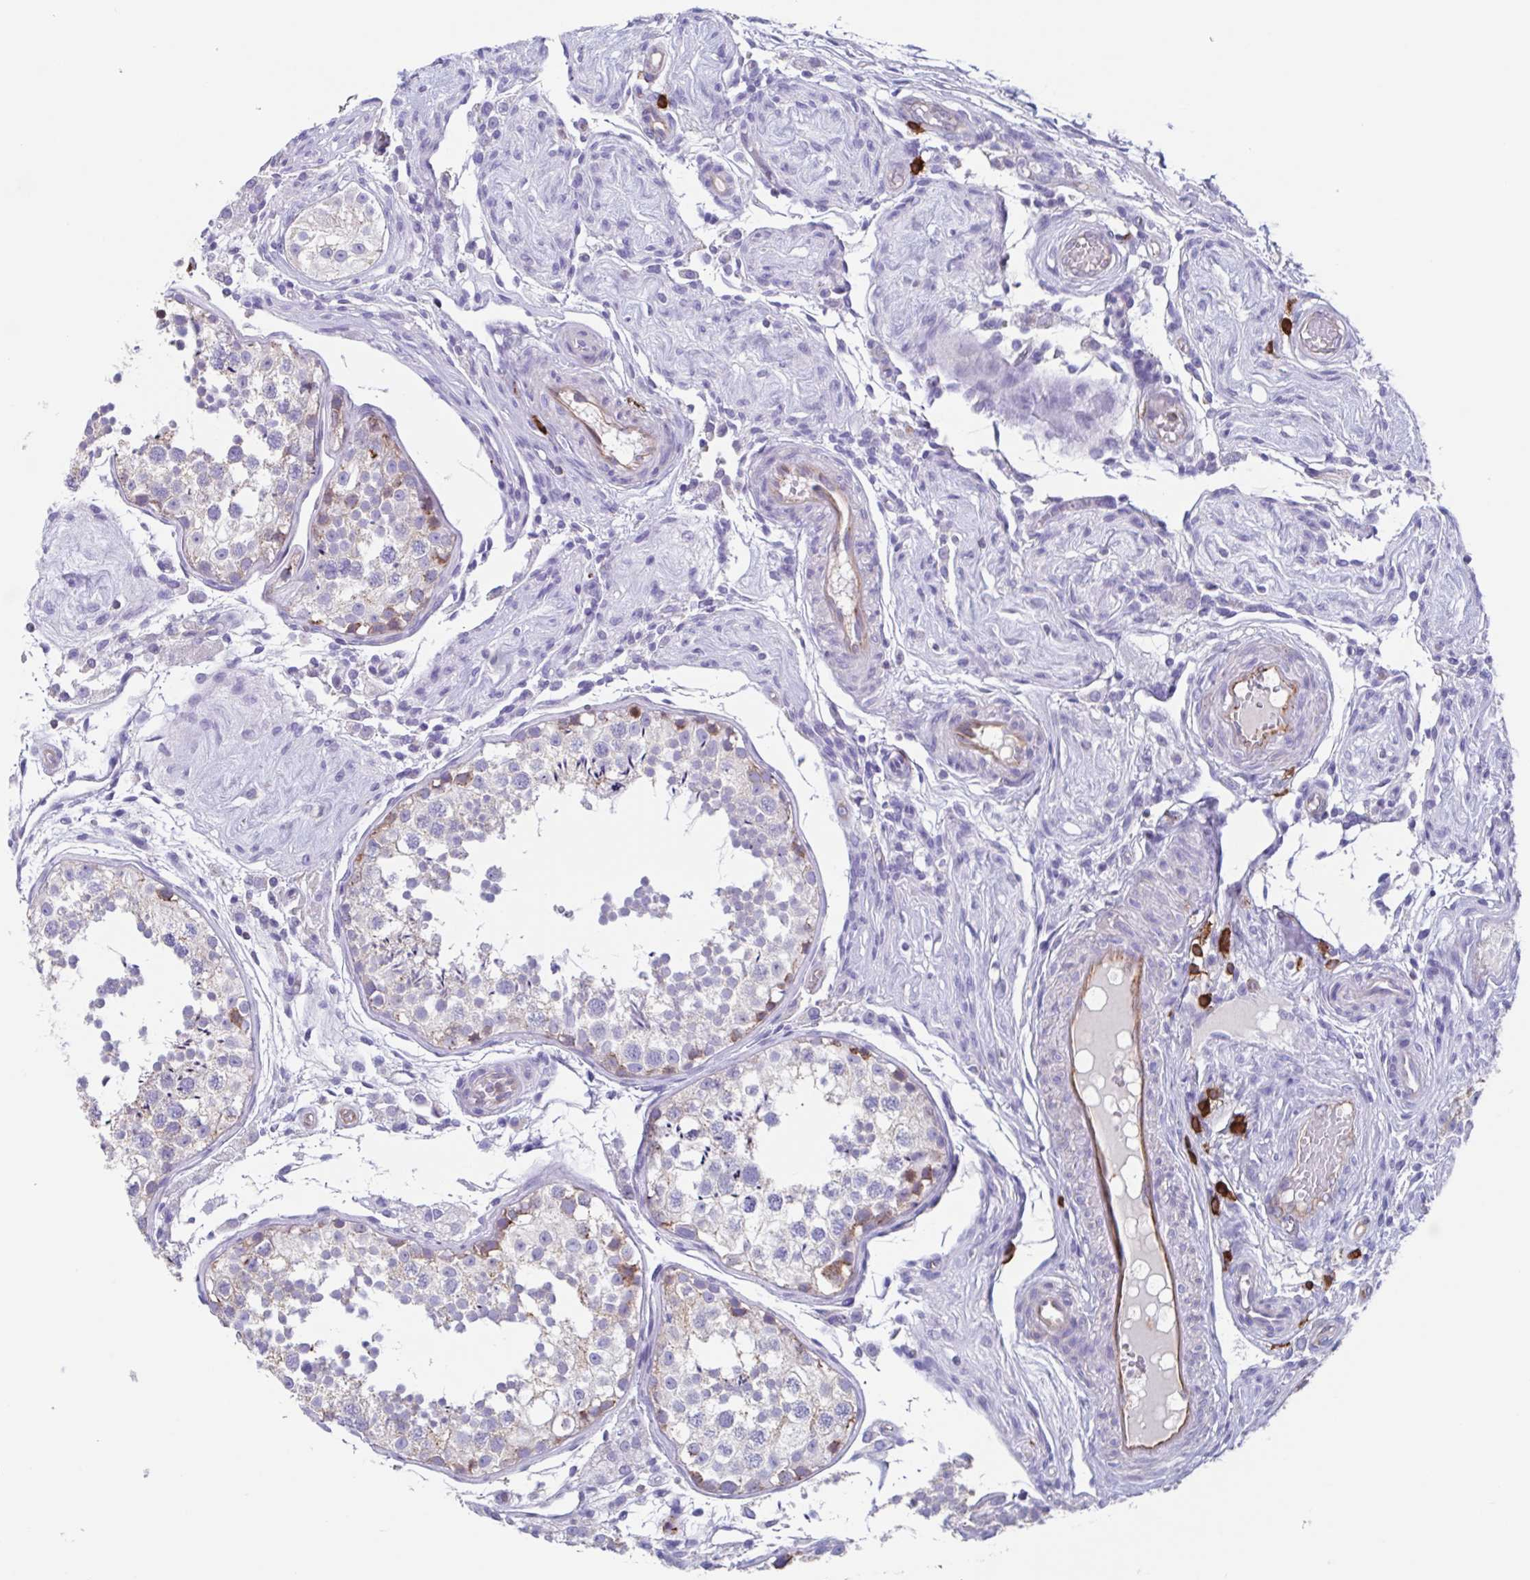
{"staining": {"intensity": "weak", "quantity": "<25%", "location": "cytoplasmic/membranous"}, "tissue": "testis", "cell_type": "Cells in seminiferous ducts", "image_type": "normal", "snomed": [{"axis": "morphology", "description": "Normal tissue, NOS"}, {"axis": "morphology", "description": "Seminoma, NOS"}, {"axis": "topography", "description": "Testis"}], "caption": "Cells in seminiferous ducts show no significant expression in unremarkable testis.", "gene": "TPD52", "patient": {"sex": "male", "age": 29}}